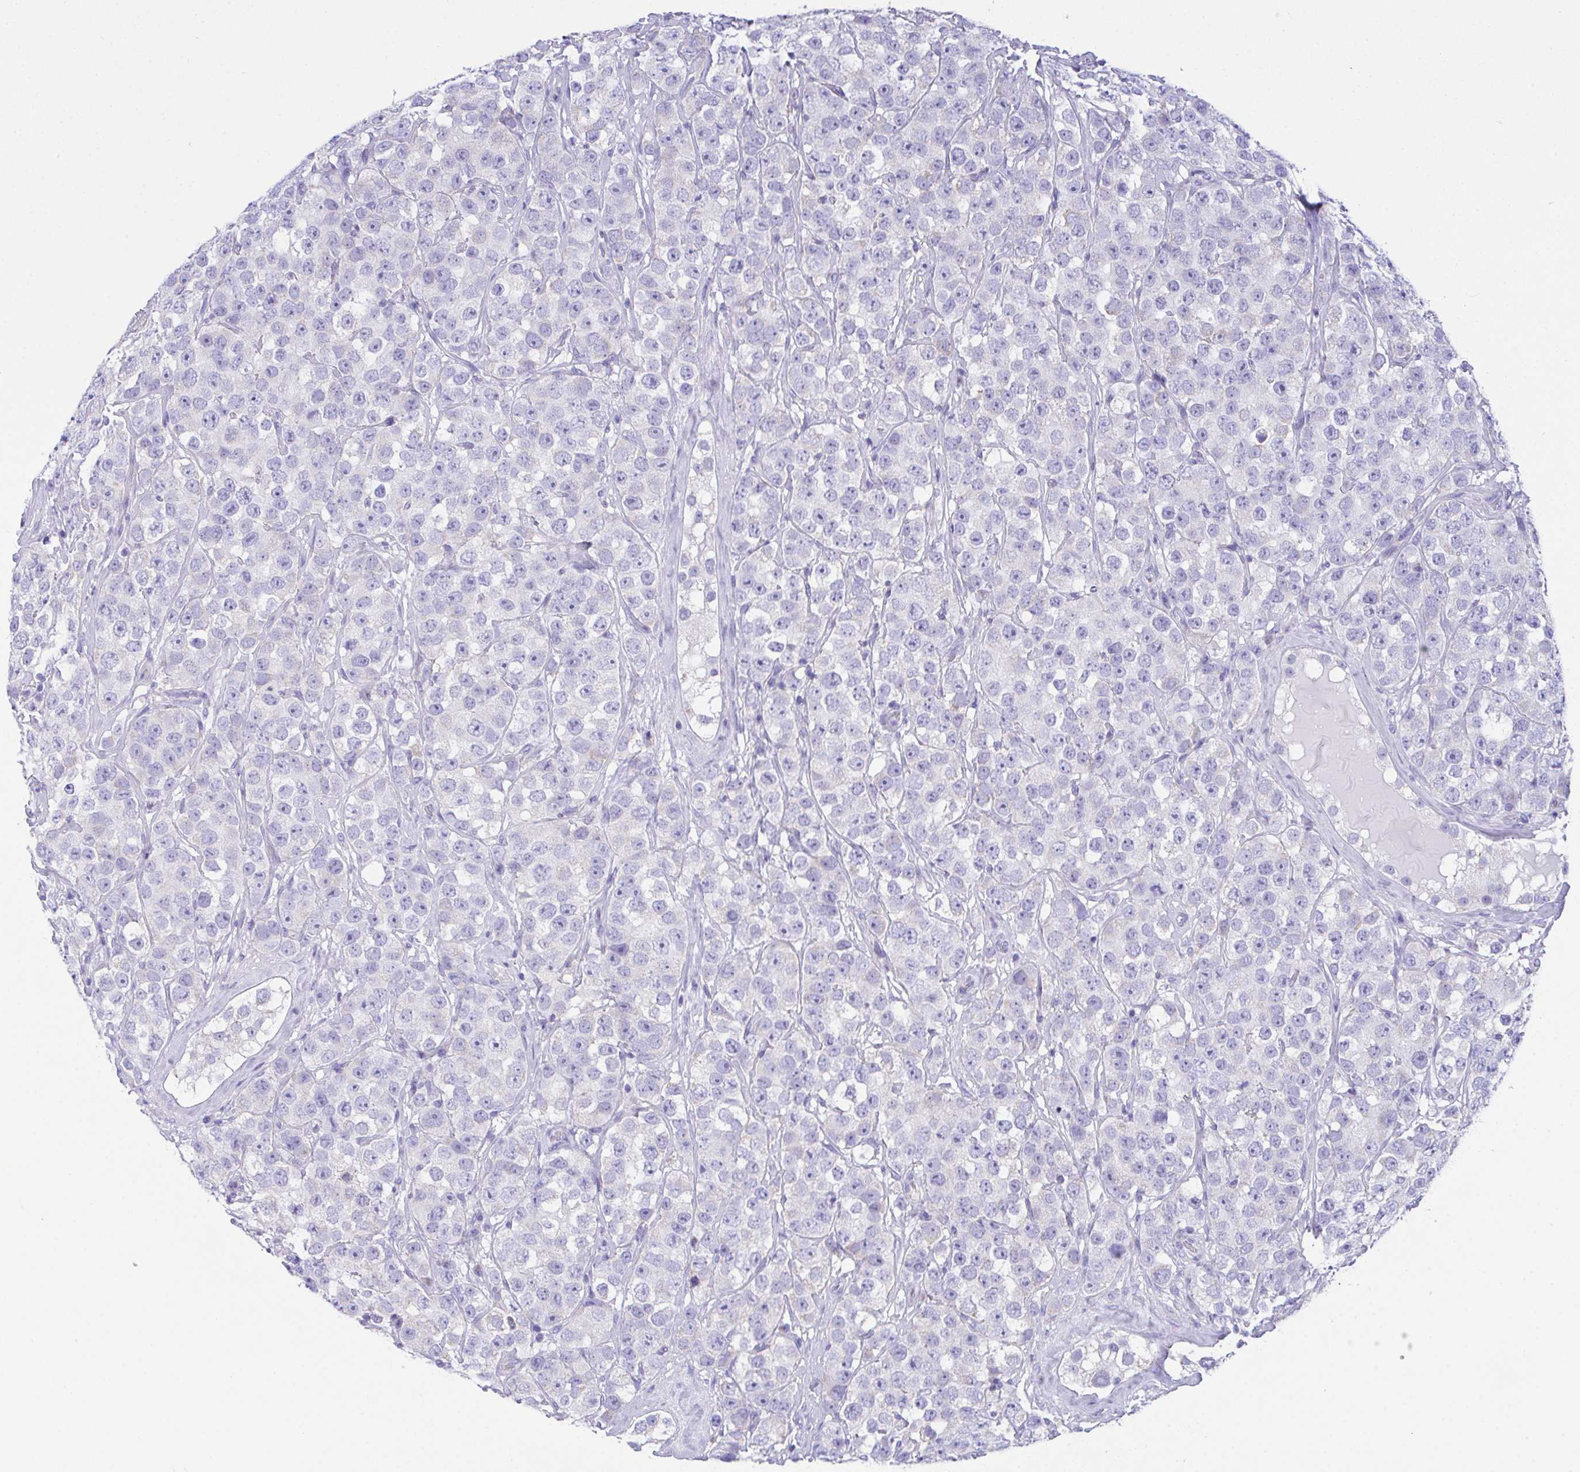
{"staining": {"intensity": "negative", "quantity": "none", "location": "none"}, "tissue": "testis cancer", "cell_type": "Tumor cells", "image_type": "cancer", "snomed": [{"axis": "morphology", "description": "Seminoma, NOS"}, {"axis": "topography", "description": "Testis"}], "caption": "Testis cancer stained for a protein using IHC shows no positivity tumor cells.", "gene": "NLRP8", "patient": {"sex": "male", "age": 28}}